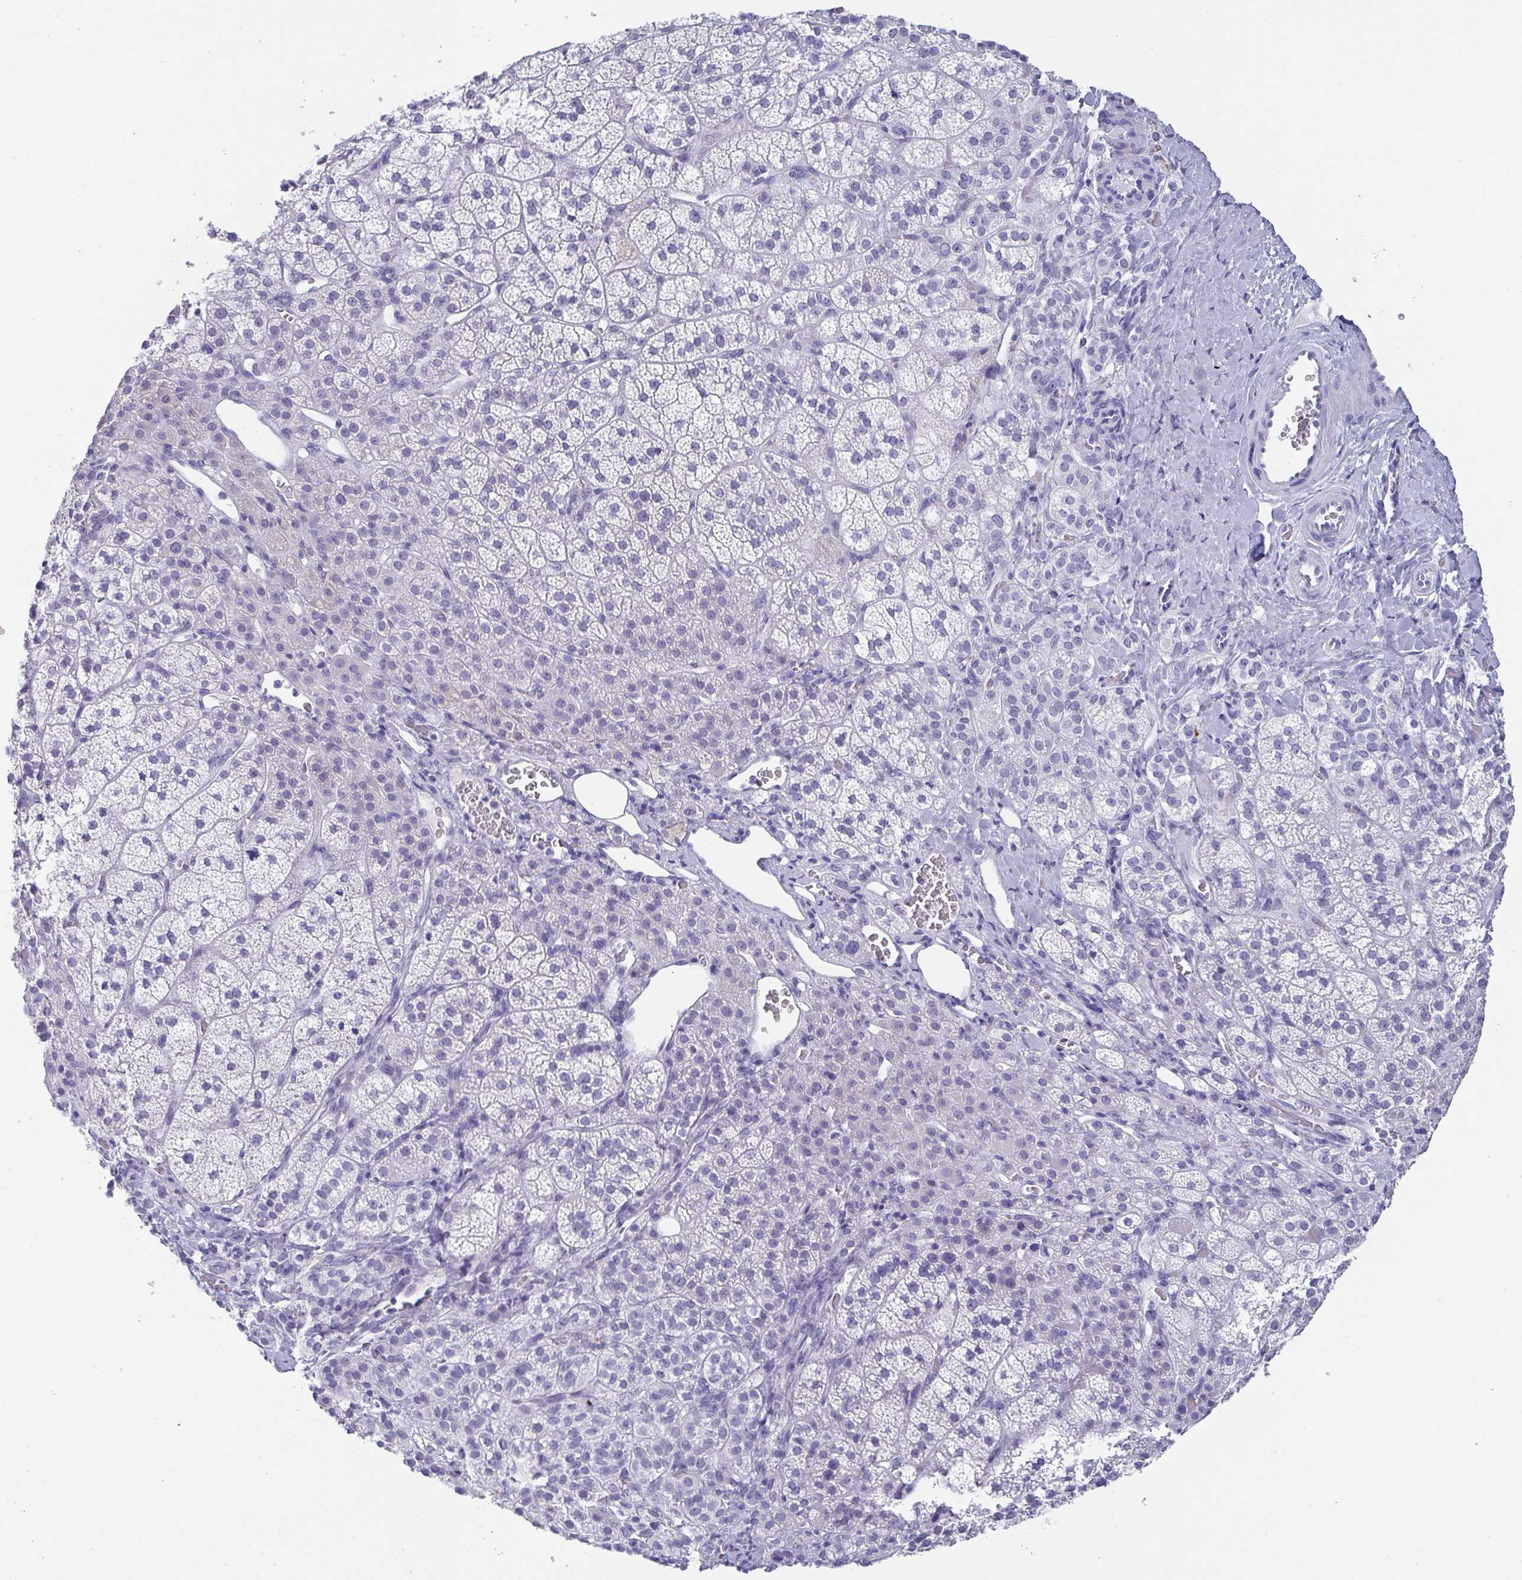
{"staining": {"intensity": "negative", "quantity": "none", "location": "none"}, "tissue": "adrenal gland", "cell_type": "Glandular cells", "image_type": "normal", "snomed": [{"axis": "morphology", "description": "Normal tissue, NOS"}, {"axis": "topography", "description": "Adrenal gland"}], "caption": "Photomicrograph shows no significant protein expression in glandular cells of unremarkable adrenal gland.", "gene": "SCGN", "patient": {"sex": "female", "age": 60}}